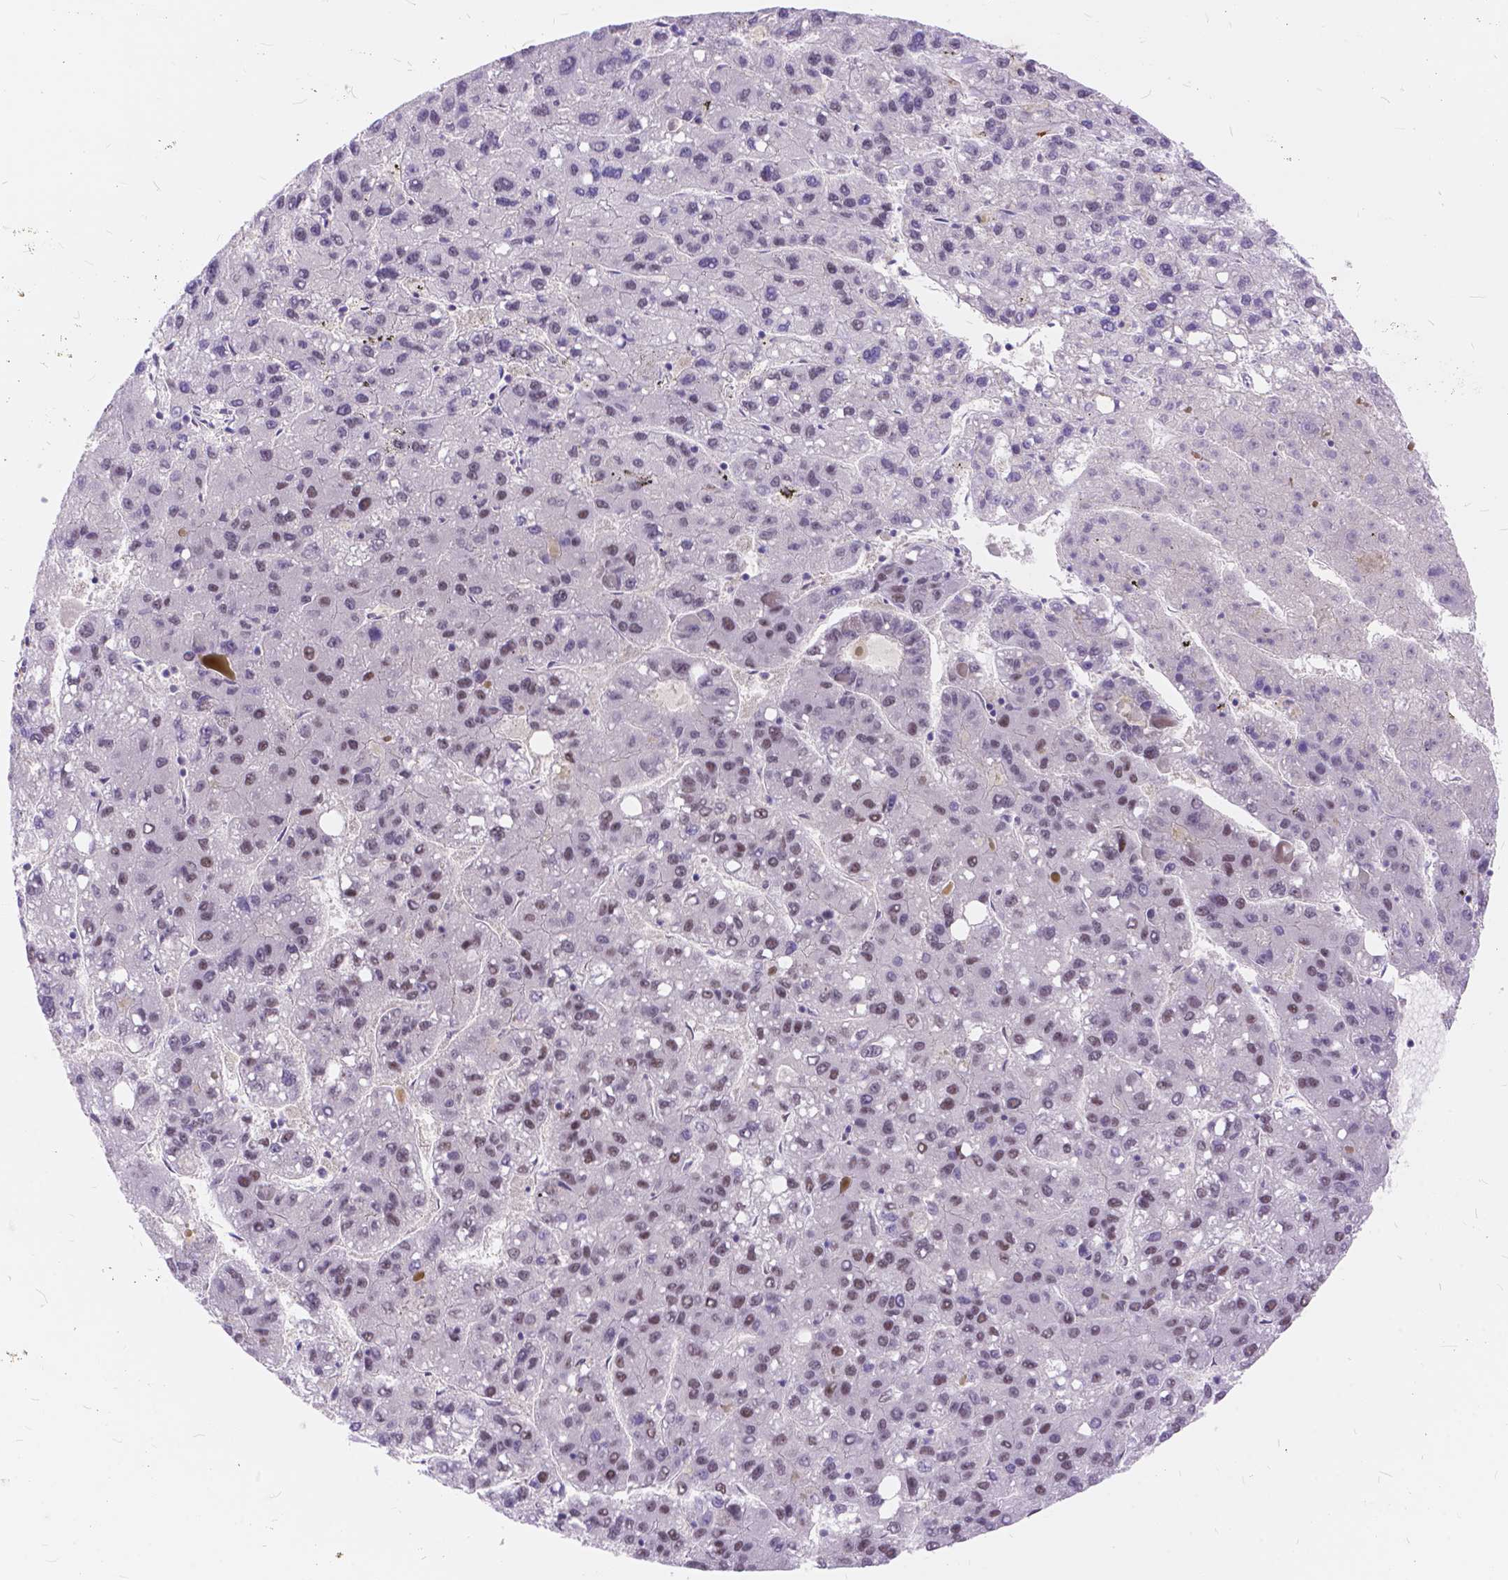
{"staining": {"intensity": "weak", "quantity": "<25%", "location": "nuclear"}, "tissue": "liver cancer", "cell_type": "Tumor cells", "image_type": "cancer", "snomed": [{"axis": "morphology", "description": "Carcinoma, Hepatocellular, NOS"}, {"axis": "topography", "description": "Liver"}], "caption": "Tumor cells show no significant staining in liver hepatocellular carcinoma.", "gene": "MAN2C1", "patient": {"sex": "female", "age": 82}}